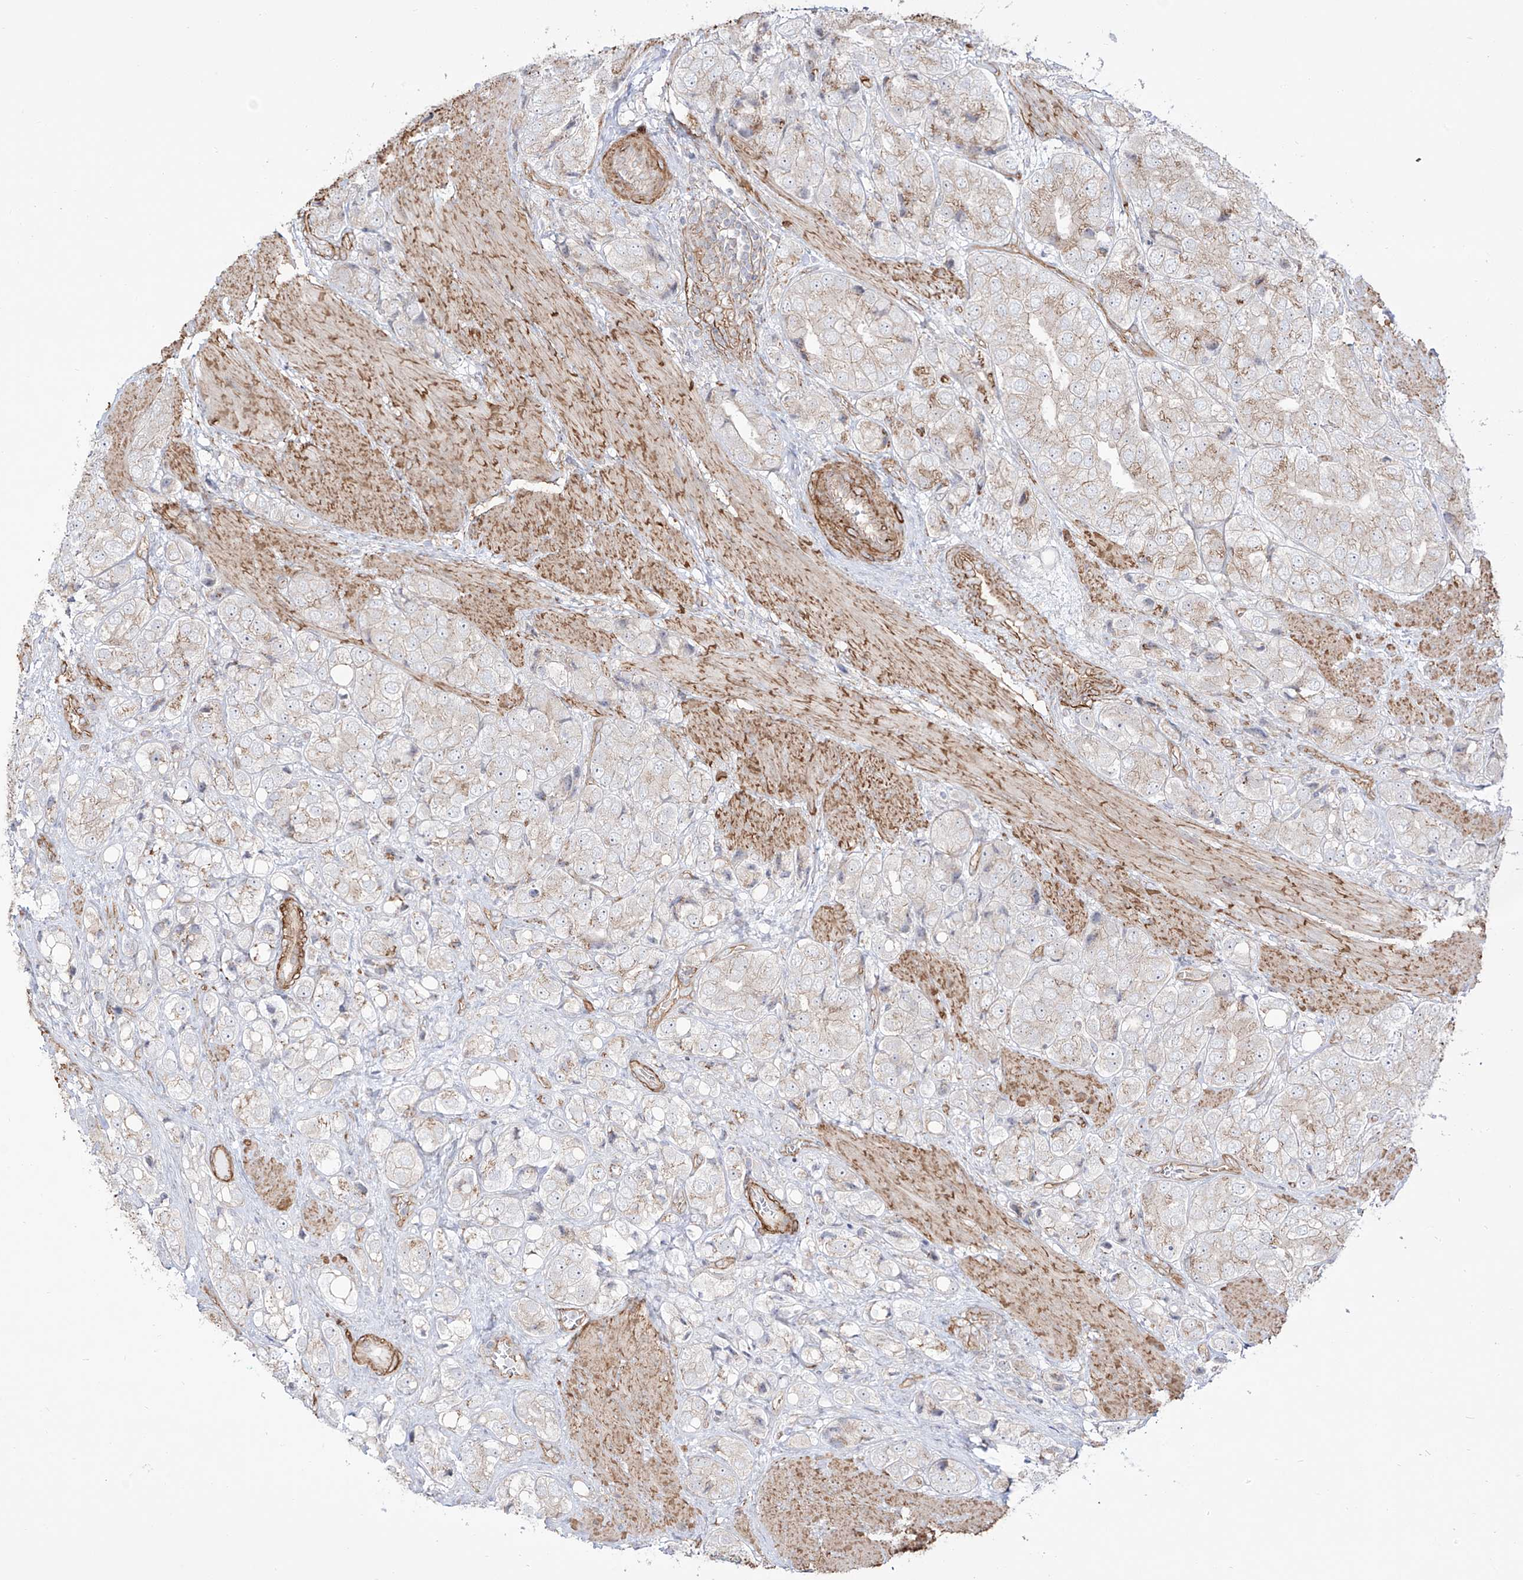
{"staining": {"intensity": "weak", "quantity": "<25%", "location": "cytoplasmic/membranous"}, "tissue": "prostate cancer", "cell_type": "Tumor cells", "image_type": "cancer", "snomed": [{"axis": "morphology", "description": "Adenocarcinoma, High grade"}, {"axis": "topography", "description": "Prostate"}], "caption": "DAB (3,3'-diaminobenzidine) immunohistochemical staining of human prostate adenocarcinoma (high-grade) exhibits no significant staining in tumor cells.", "gene": "ZNF180", "patient": {"sex": "male", "age": 50}}